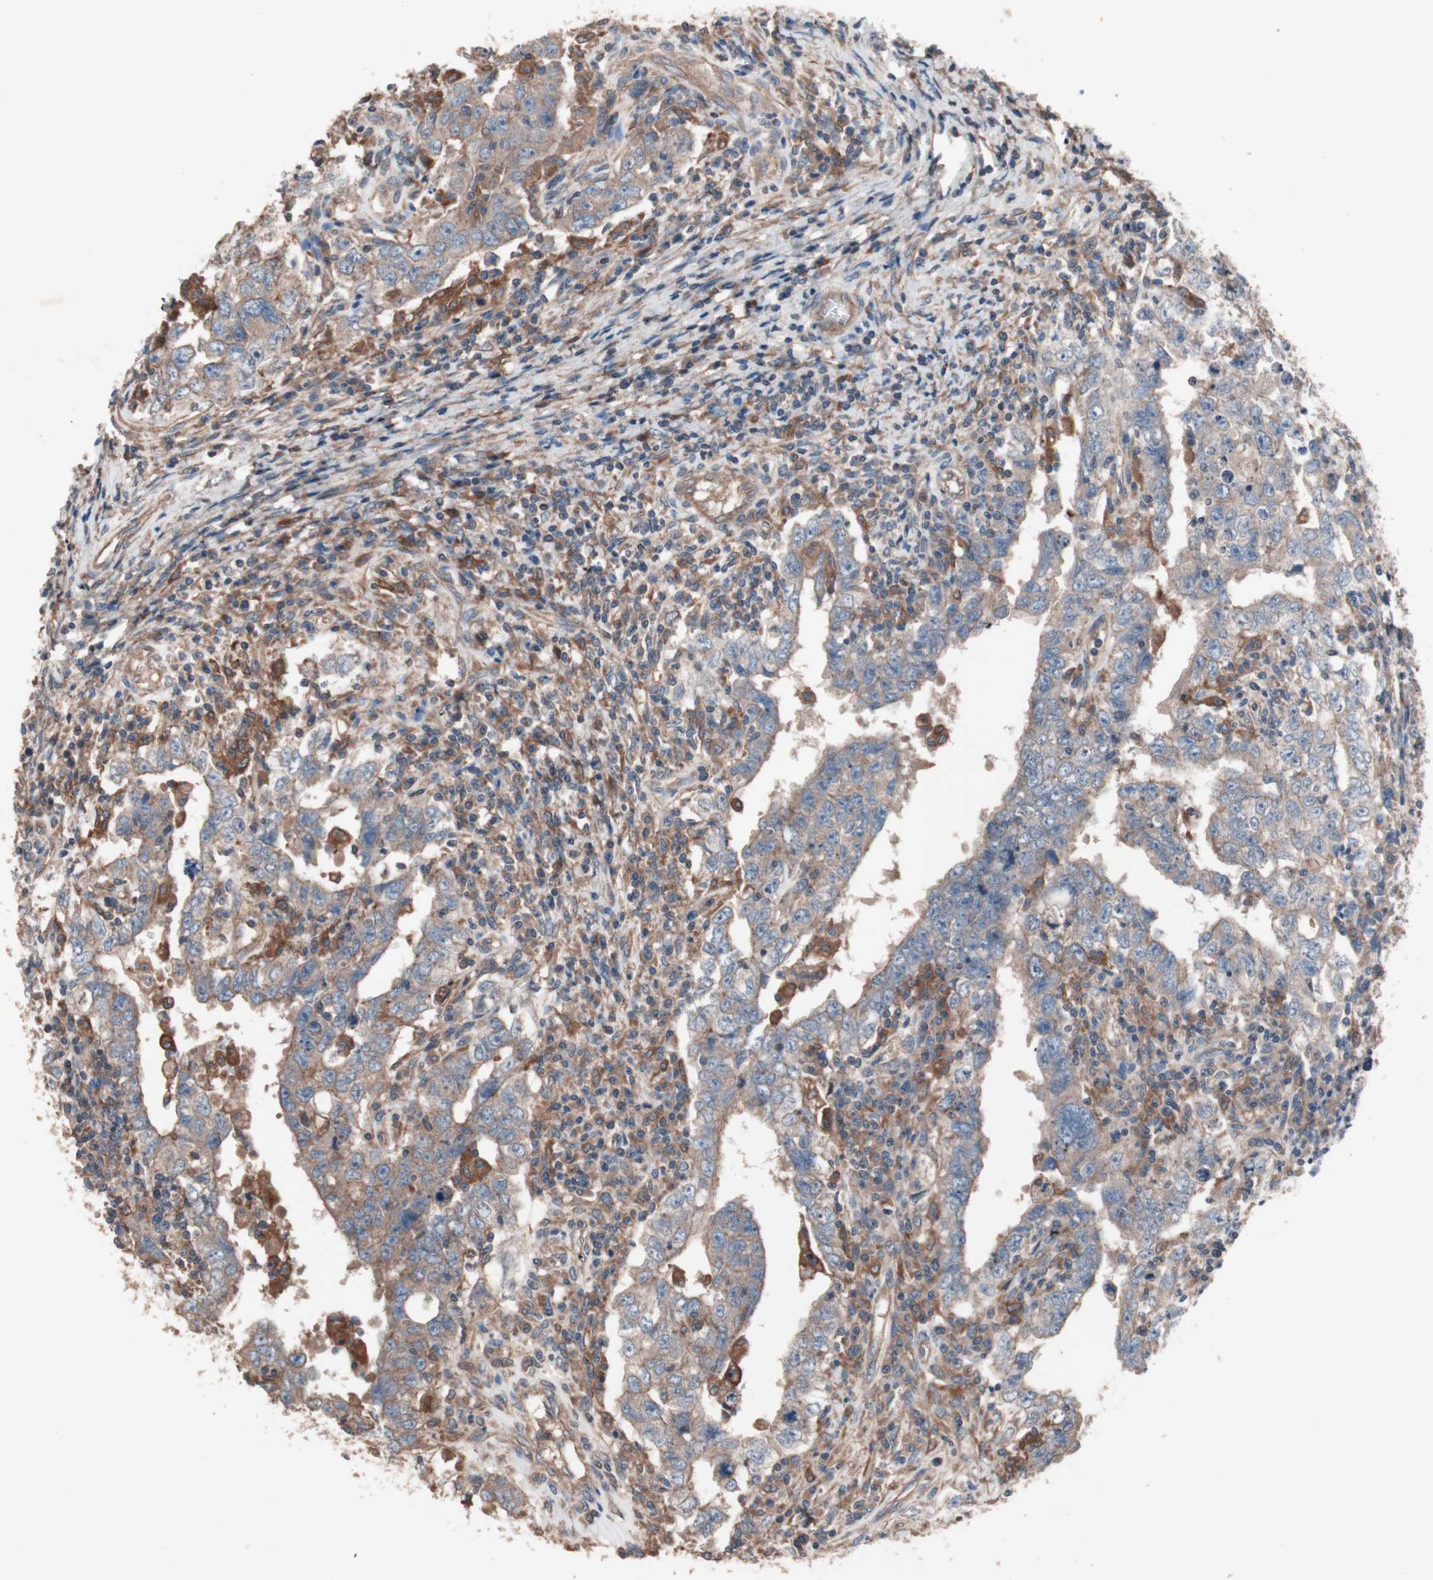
{"staining": {"intensity": "moderate", "quantity": "25%-75%", "location": "cytoplasmic/membranous"}, "tissue": "testis cancer", "cell_type": "Tumor cells", "image_type": "cancer", "snomed": [{"axis": "morphology", "description": "Carcinoma, Embryonal, NOS"}, {"axis": "topography", "description": "Testis"}], "caption": "Human testis embryonal carcinoma stained with a protein marker shows moderate staining in tumor cells.", "gene": "ATG7", "patient": {"sex": "male", "age": 26}}